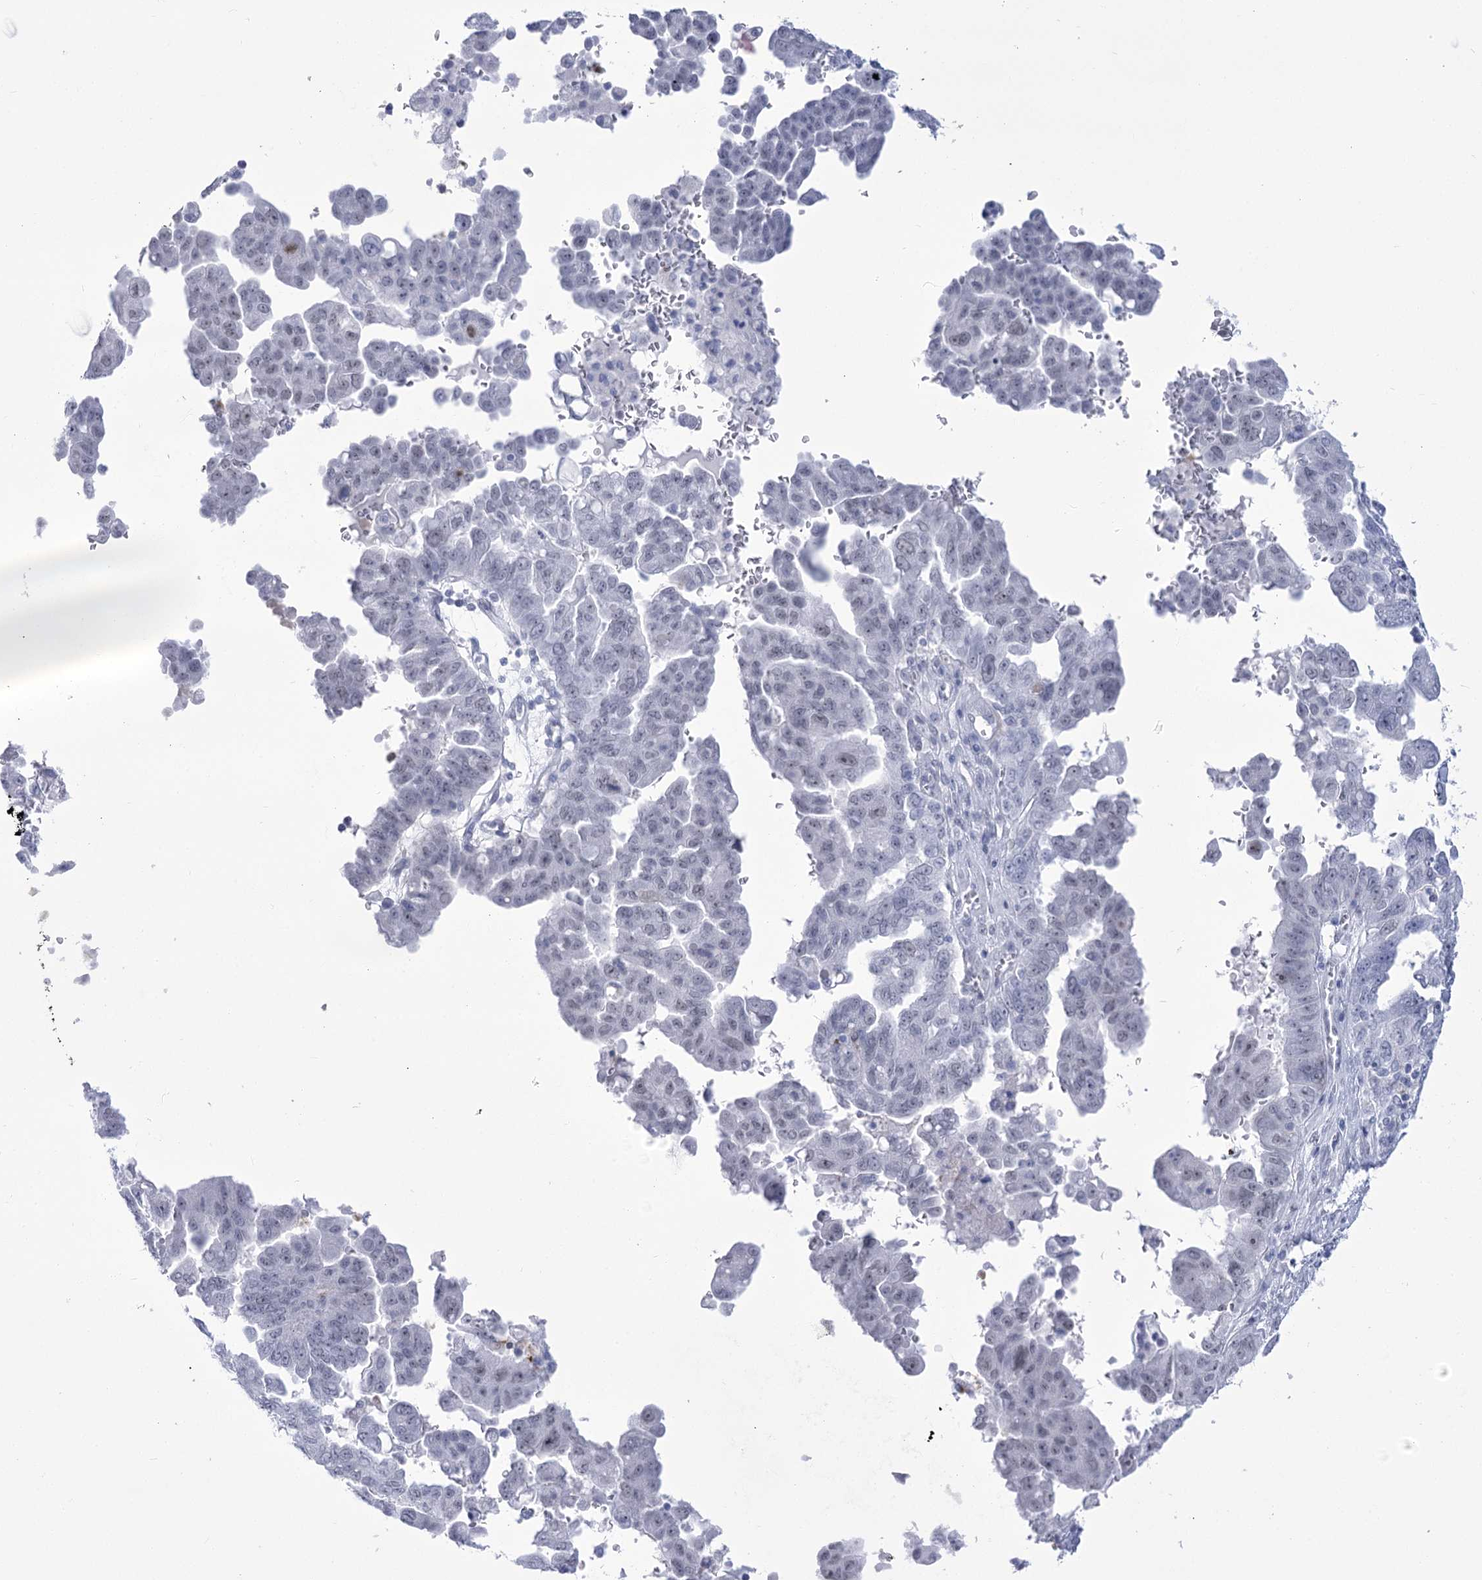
{"staining": {"intensity": "negative", "quantity": "none", "location": "none"}, "tissue": "ovarian cancer", "cell_type": "Tumor cells", "image_type": "cancer", "snomed": [{"axis": "morphology", "description": "Carcinoma, endometroid"}, {"axis": "topography", "description": "Ovary"}], "caption": "Human endometroid carcinoma (ovarian) stained for a protein using immunohistochemistry reveals no positivity in tumor cells.", "gene": "HORMAD1", "patient": {"sex": "female", "age": 62}}